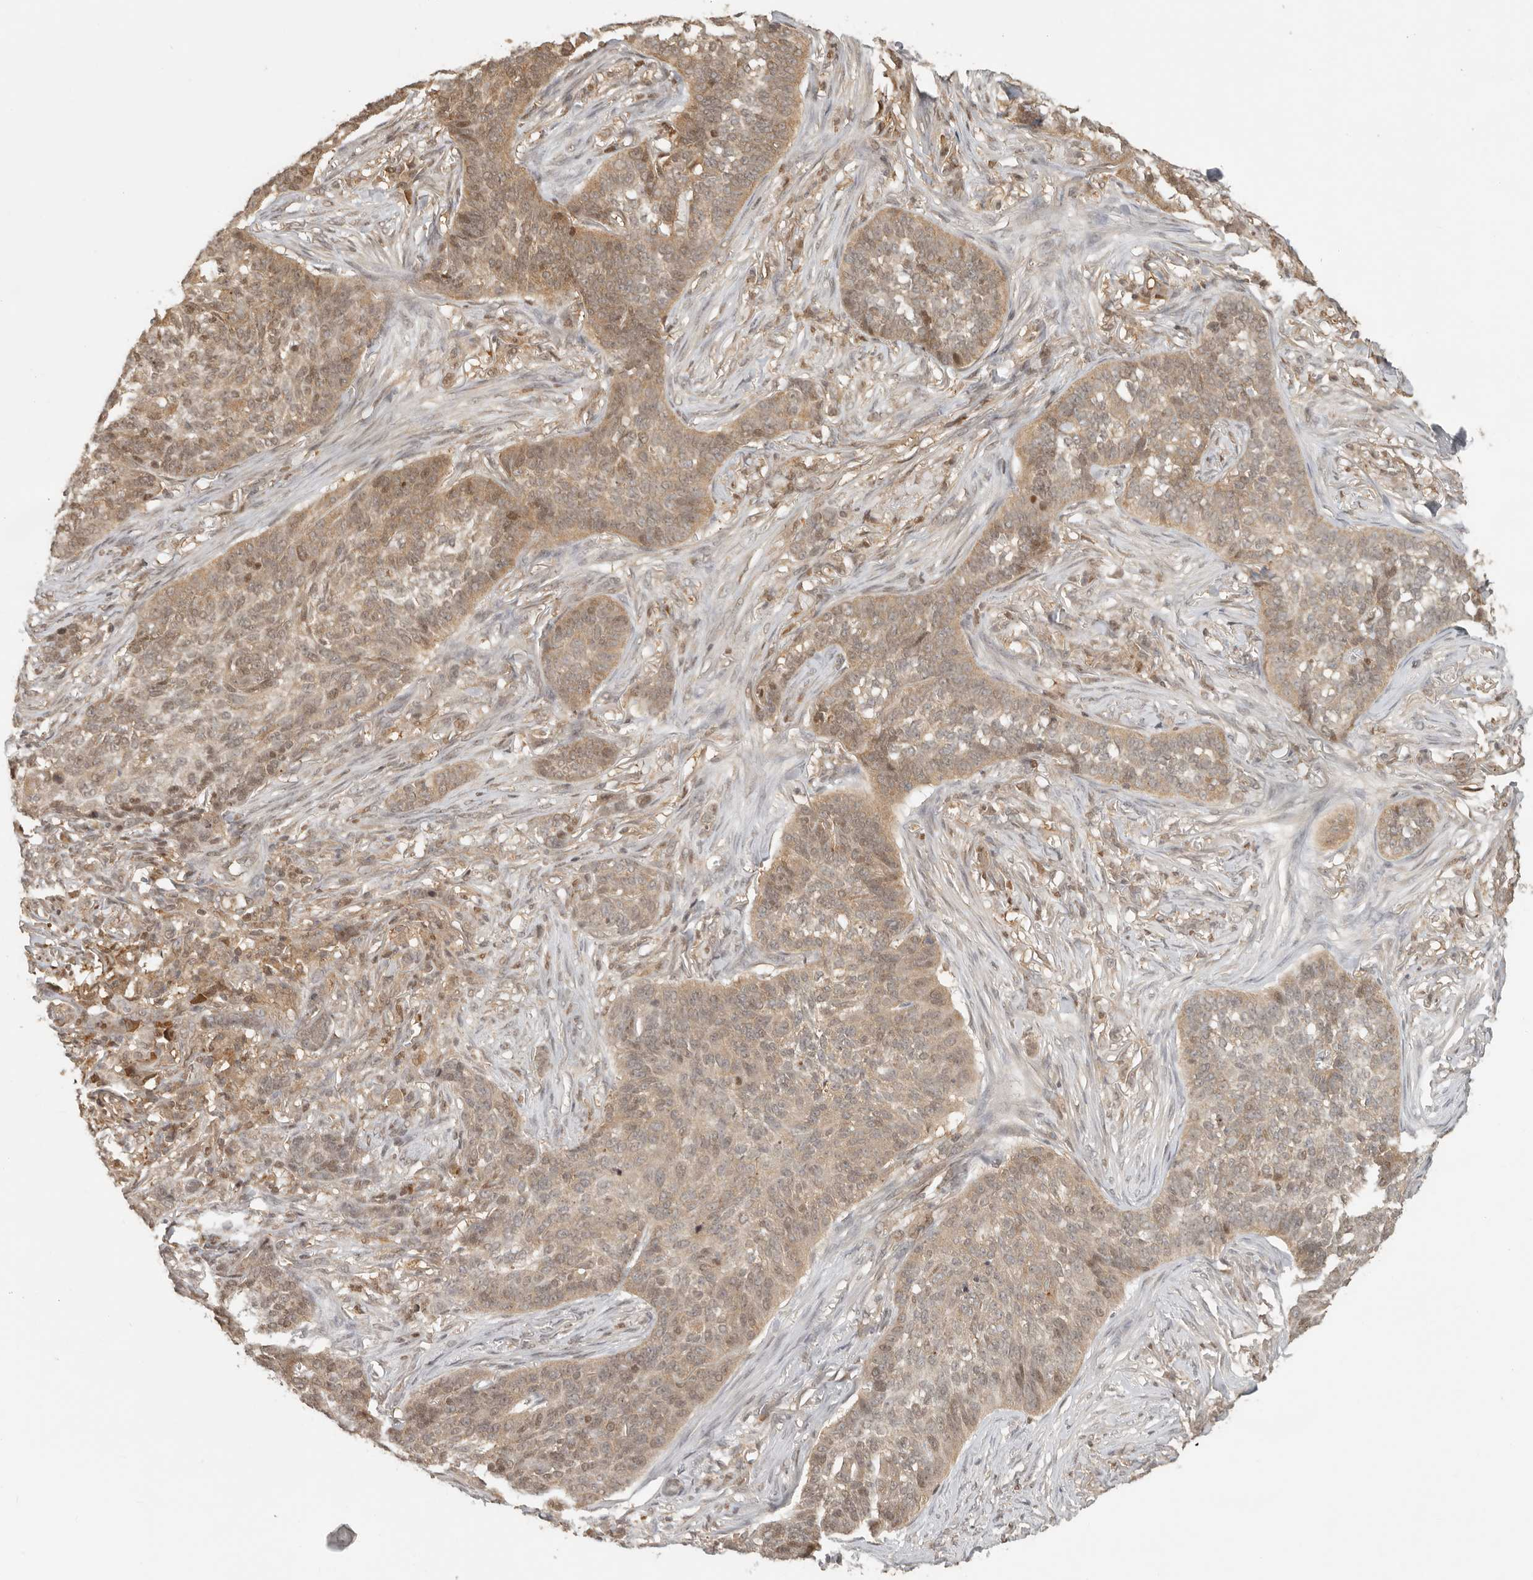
{"staining": {"intensity": "weak", "quantity": ">75%", "location": "cytoplasmic/membranous,nuclear"}, "tissue": "skin cancer", "cell_type": "Tumor cells", "image_type": "cancer", "snomed": [{"axis": "morphology", "description": "Basal cell carcinoma"}, {"axis": "topography", "description": "Skin"}], "caption": "Basal cell carcinoma (skin) was stained to show a protein in brown. There is low levels of weak cytoplasmic/membranous and nuclear expression in about >75% of tumor cells.", "gene": "PSMA5", "patient": {"sex": "male", "age": 85}}